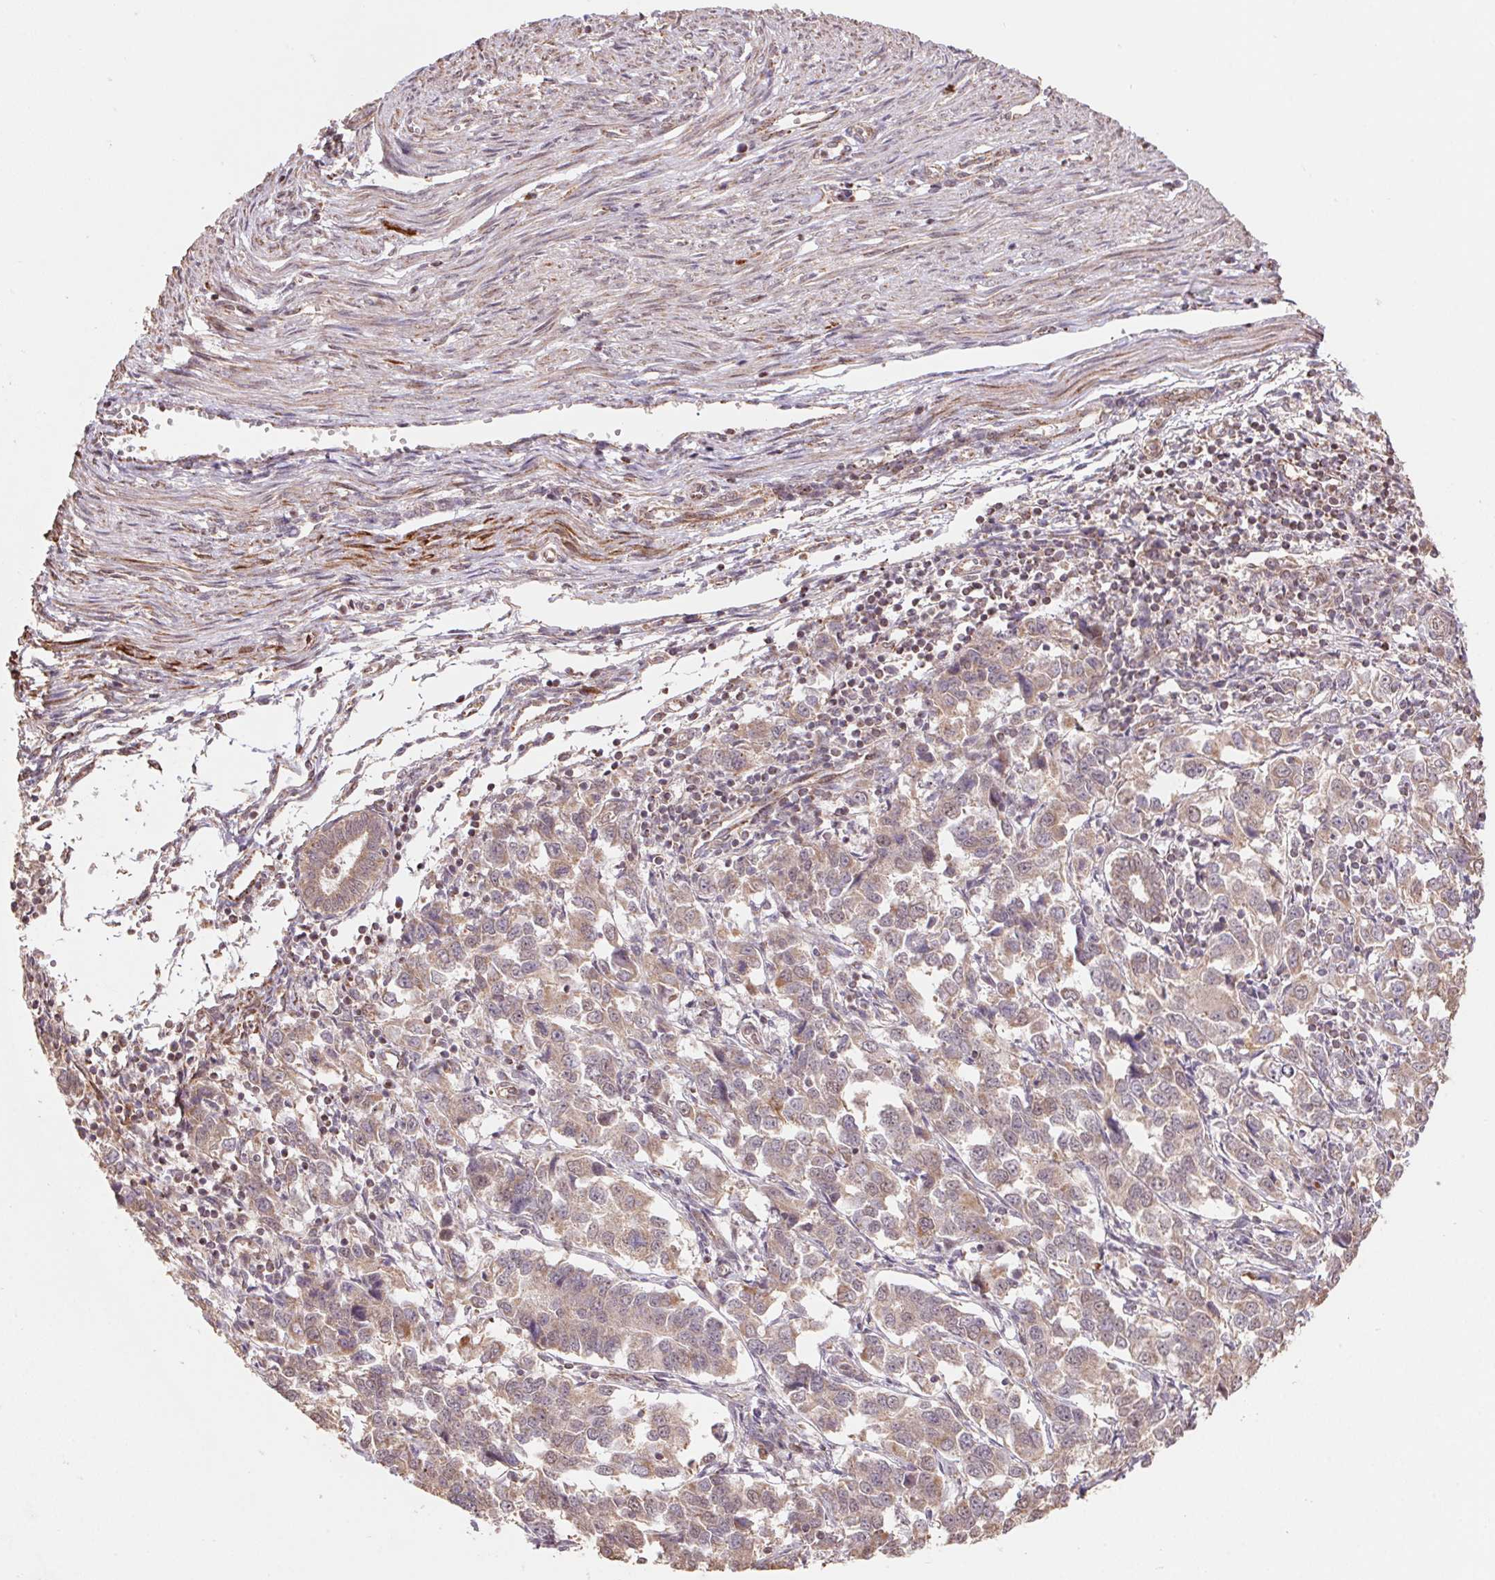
{"staining": {"intensity": "weak", "quantity": "25%-75%", "location": "cytoplasmic/membranous"}, "tissue": "endometrial cancer", "cell_type": "Tumor cells", "image_type": "cancer", "snomed": [{"axis": "morphology", "description": "Adenocarcinoma, NOS"}, {"axis": "topography", "description": "Endometrium"}], "caption": "About 25%-75% of tumor cells in human endometrial cancer reveal weak cytoplasmic/membranous protein staining as visualized by brown immunohistochemical staining.", "gene": "PDHA1", "patient": {"sex": "female", "age": 43}}